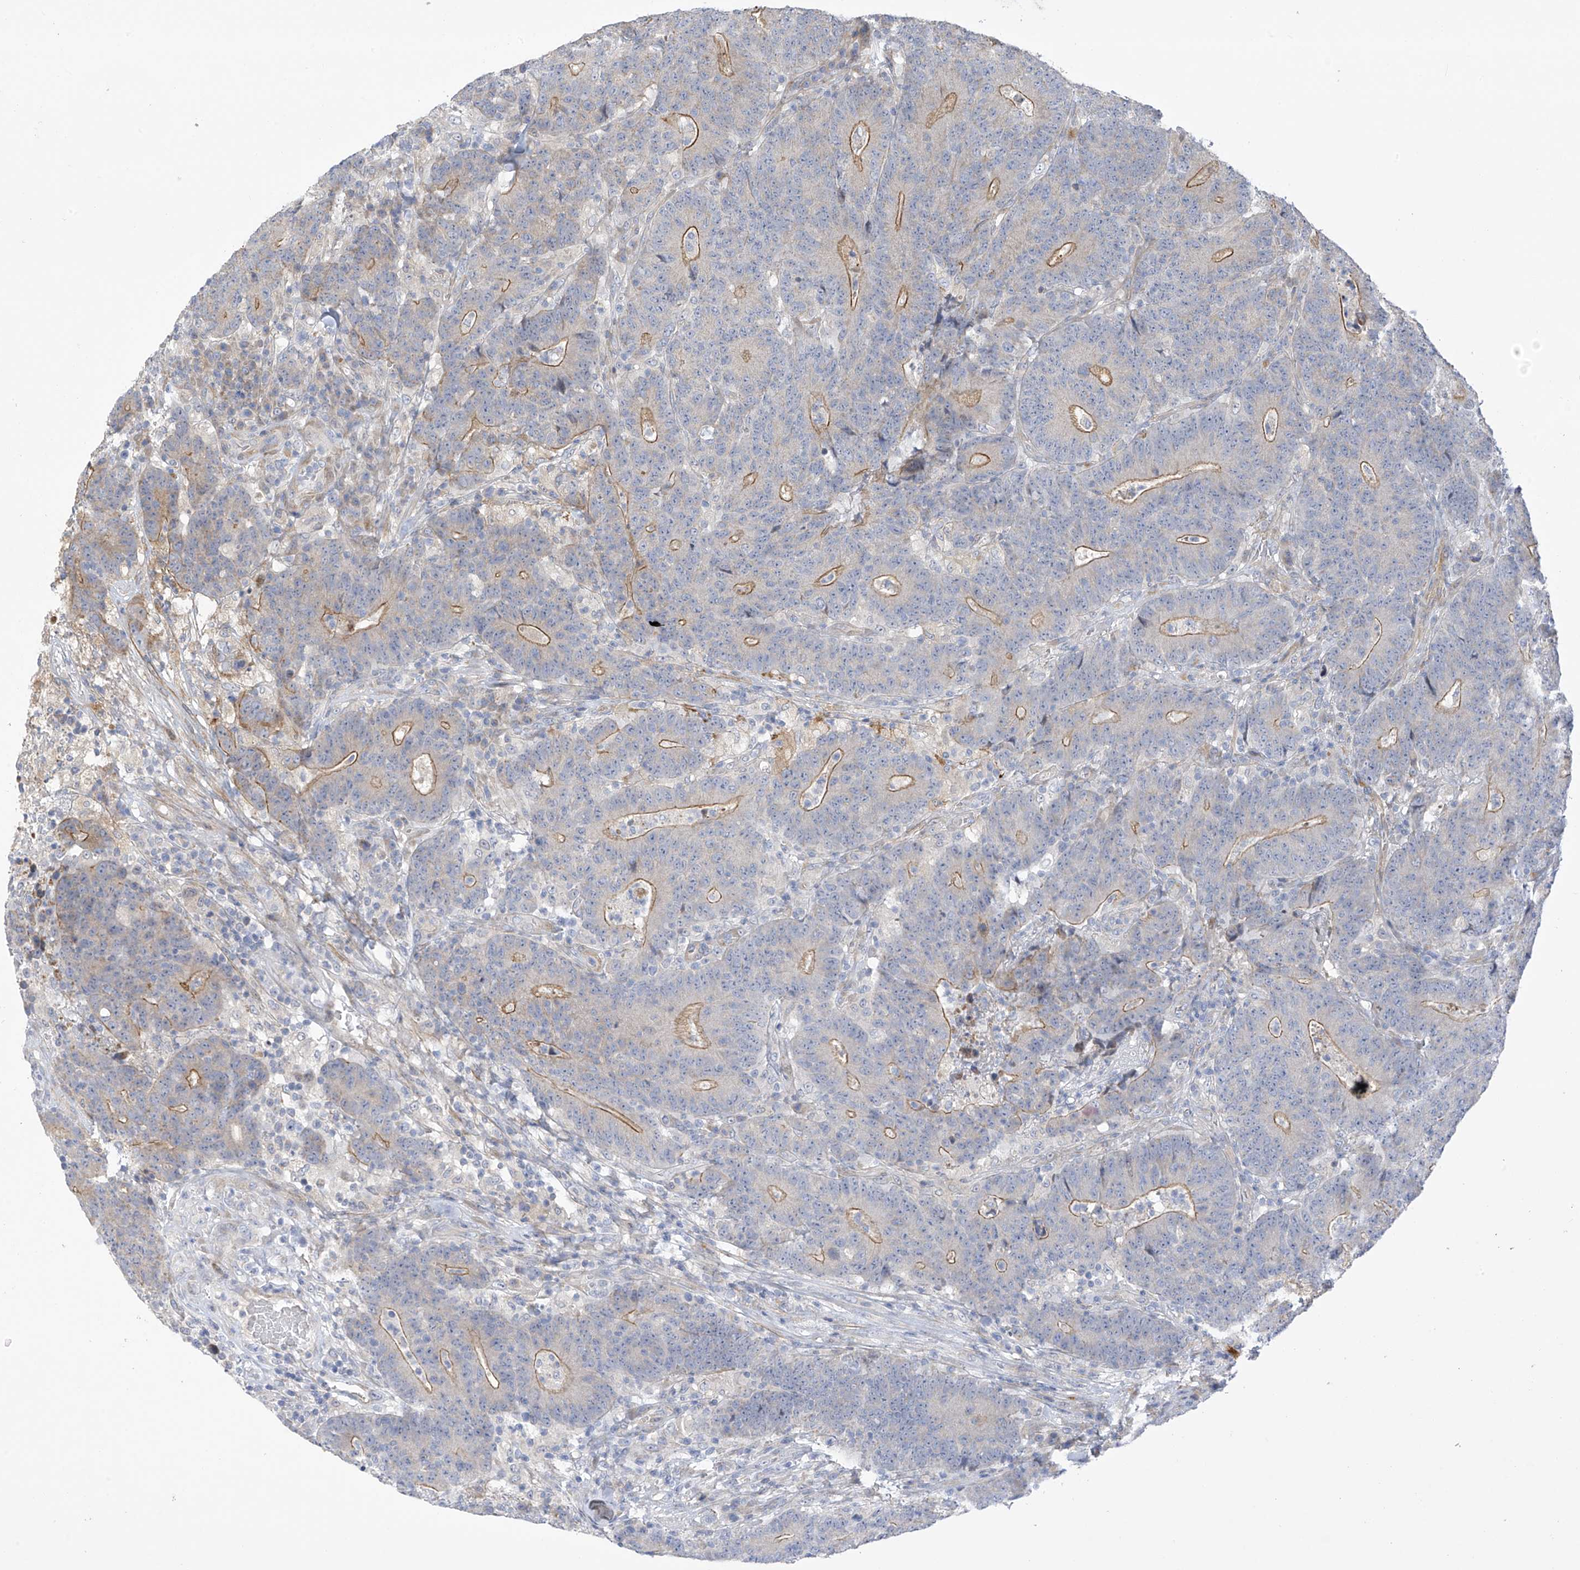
{"staining": {"intensity": "moderate", "quantity": "25%-75%", "location": "cytoplasmic/membranous"}, "tissue": "colorectal cancer", "cell_type": "Tumor cells", "image_type": "cancer", "snomed": [{"axis": "morphology", "description": "Normal tissue, NOS"}, {"axis": "morphology", "description": "Adenocarcinoma, NOS"}, {"axis": "topography", "description": "Colon"}], "caption": "Protein expression analysis of human colorectal adenocarcinoma reveals moderate cytoplasmic/membranous staining in about 25%-75% of tumor cells. The staining is performed using DAB brown chromogen to label protein expression. The nuclei are counter-stained blue using hematoxylin.", "gene": "ZNF641", "patient": {"sex": "female", "age": 75}}